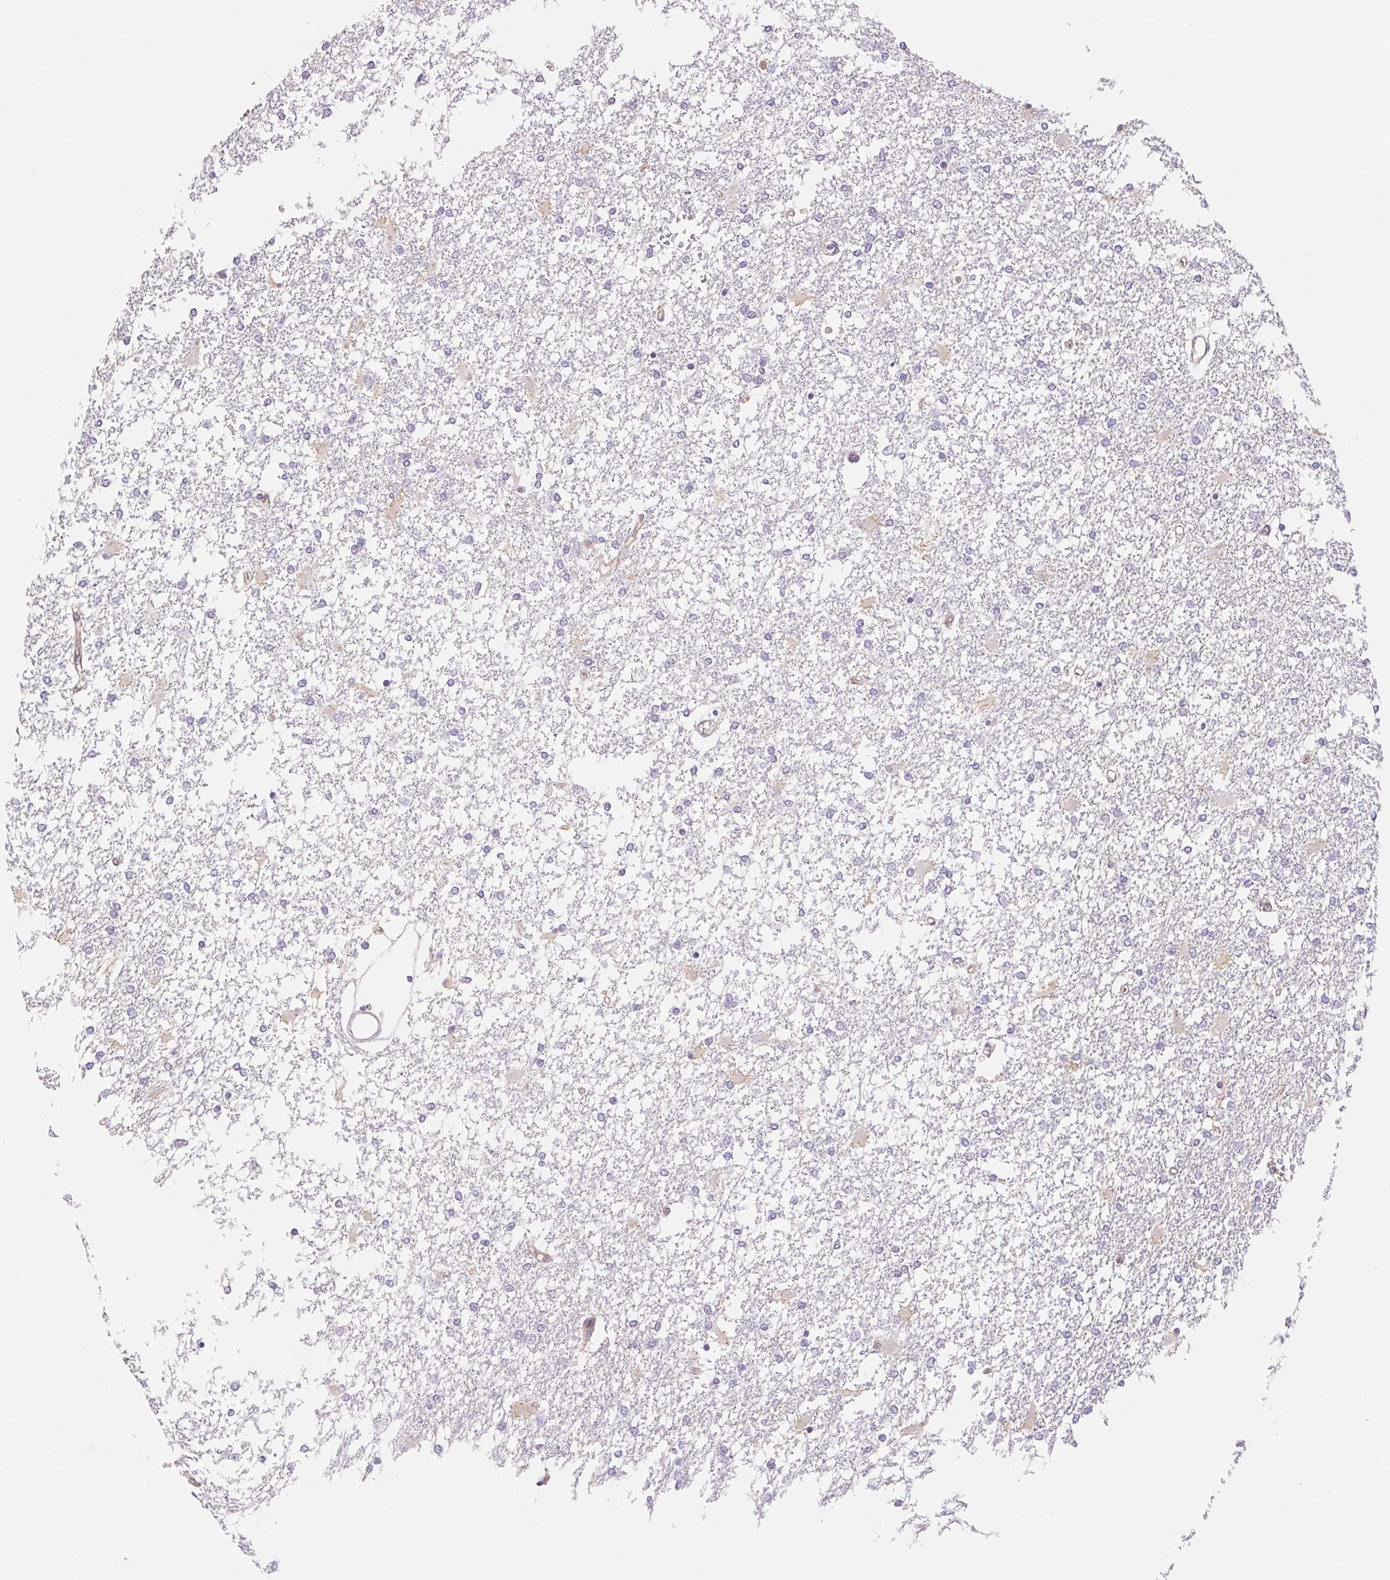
{"staining": {"intensity": "negative", "quantity": "none", "location": "none"}, "tissue": "glioma", "cell_type": "Tumor cells", "image_type": "cancer", "snomed": [{"axis": "morphology", "description": "Glioma, malignant, High grade"}, {"axis": "topography", "description": "Cerebral cortex"}], "caption": "This is an immunohistochemistry (IHC) photomicrograph of human glioma. There is no staining in tumor cells.", "gene": "IGFL3", "patient": {"sex": "male", "age": 79}}